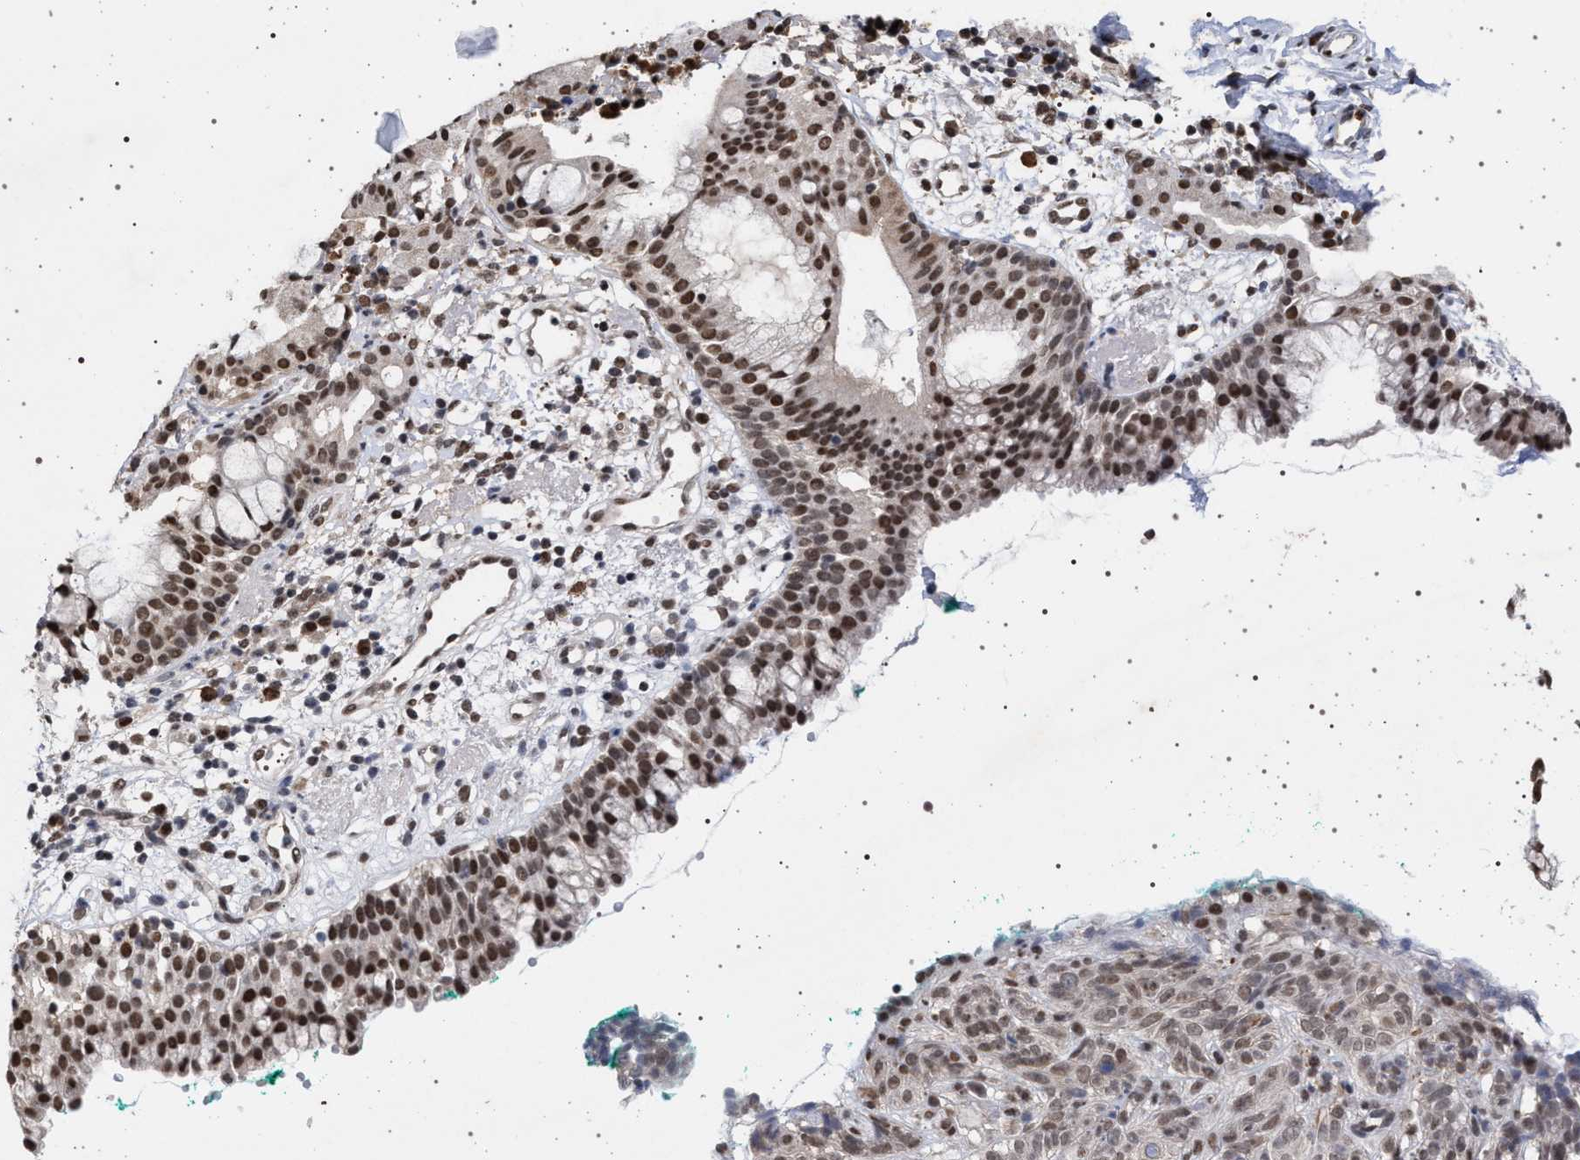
{"staining": {"intensity": "strong", "quantity": ">75%", "location": "nuclear"}, "tissue": "nasopharynx", "cell_type": "Respiratory epithelial cells", "image_type": "normal", "snomed": [{"axis": "morphology", "description": "Normal tissue, NOS"}, {"axis": "morphology", "description": "Basal cell carcinoma"}, {"axis": "topography", "description": "Cartilage tissue"}, {"axis": "topography", "description": "Nasopharynx"}, {"axis": "topography", "description": "Oral tissue"}], "caption": "Immunohistochemical staining of benign nasopharynx shows high levels of strong nuclear expression in approximately >75% of respiratory epithelial cells. (Stains: DAB in brown, nuclei in blue, Microscopy: brightfield microscopy at high magnification).", "gene": "PHF12", "patient": {"sex": "female", "age": 77}}